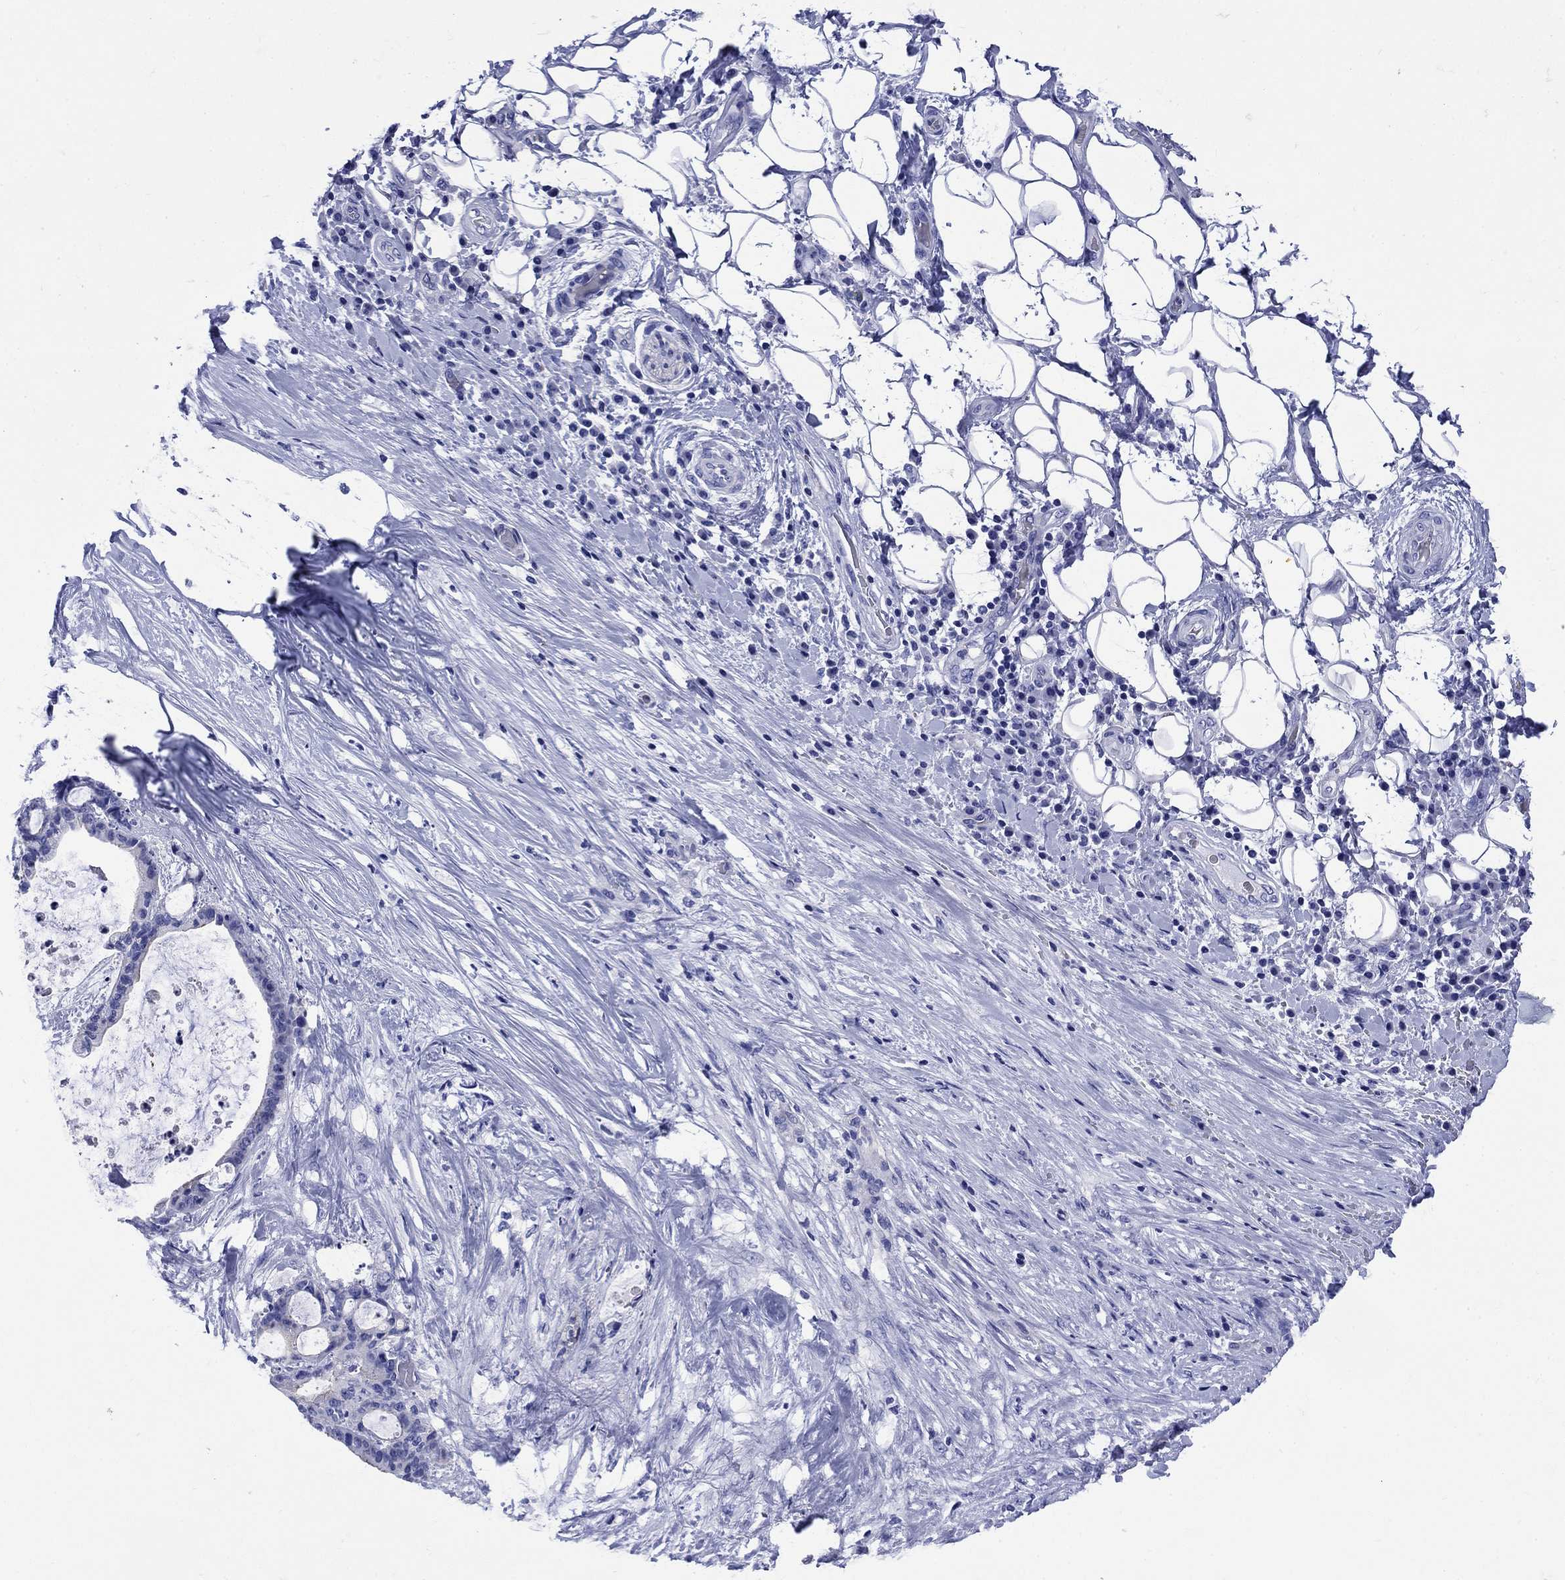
{"staining": {"intensity": "negative", "quantity": "none", "location": "none"}, "tissue": "liver cancer", "cell_type": "Tumor cells", "image_type": "cancer", "snomed": [{"axis": "morphology", "description": "Cholangiocarcinoma"}, {"axis": "topography", "description": "Liver"}], "caption": "This is an immunohistochemistry image of liver cancer (cholangiocarcinoma). There is no positivity in tumor cells.", "gene": "SLC1A2", "patient": {"sex": "female", "age": 73}}